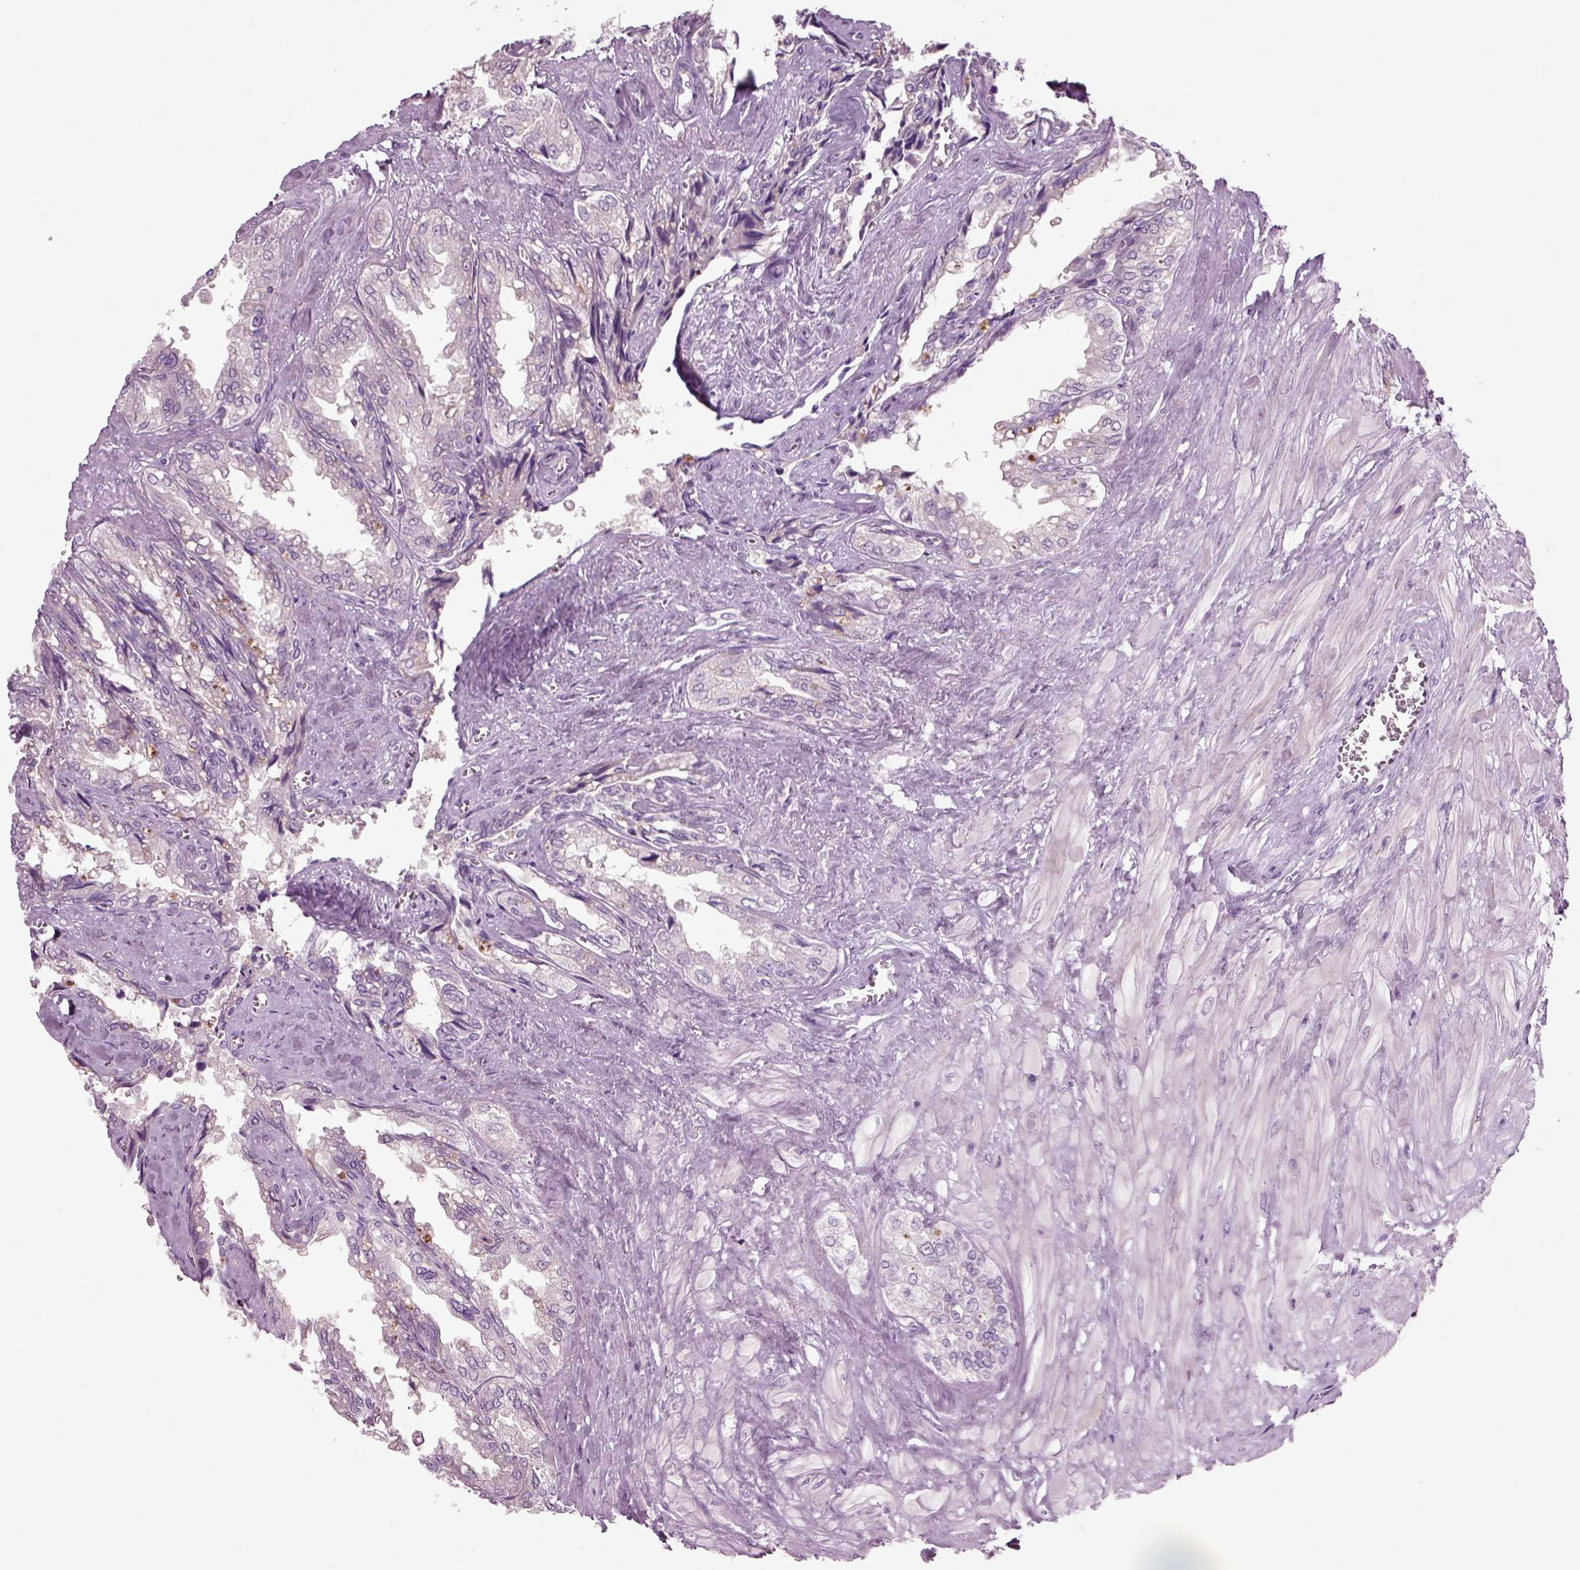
{"staining": {"intensity": "negative", "quantity": "none", "location": "none"}, "tissue": "seminal vesicle", "cell_type": "Glandular cells", "image_type": "normal", "snomed": [{"axis": "morphology", "description": "Normal tissue, NOS"}, {"axis": "topography", "description": "Seminal veicle"}], "caption": "Seminal vesicle stained for a protein using immunohistochemistry demonstrates no positivity glandular cells.", "gene": "COL9A2", "patient": {"sex": "male", "age": 67}}